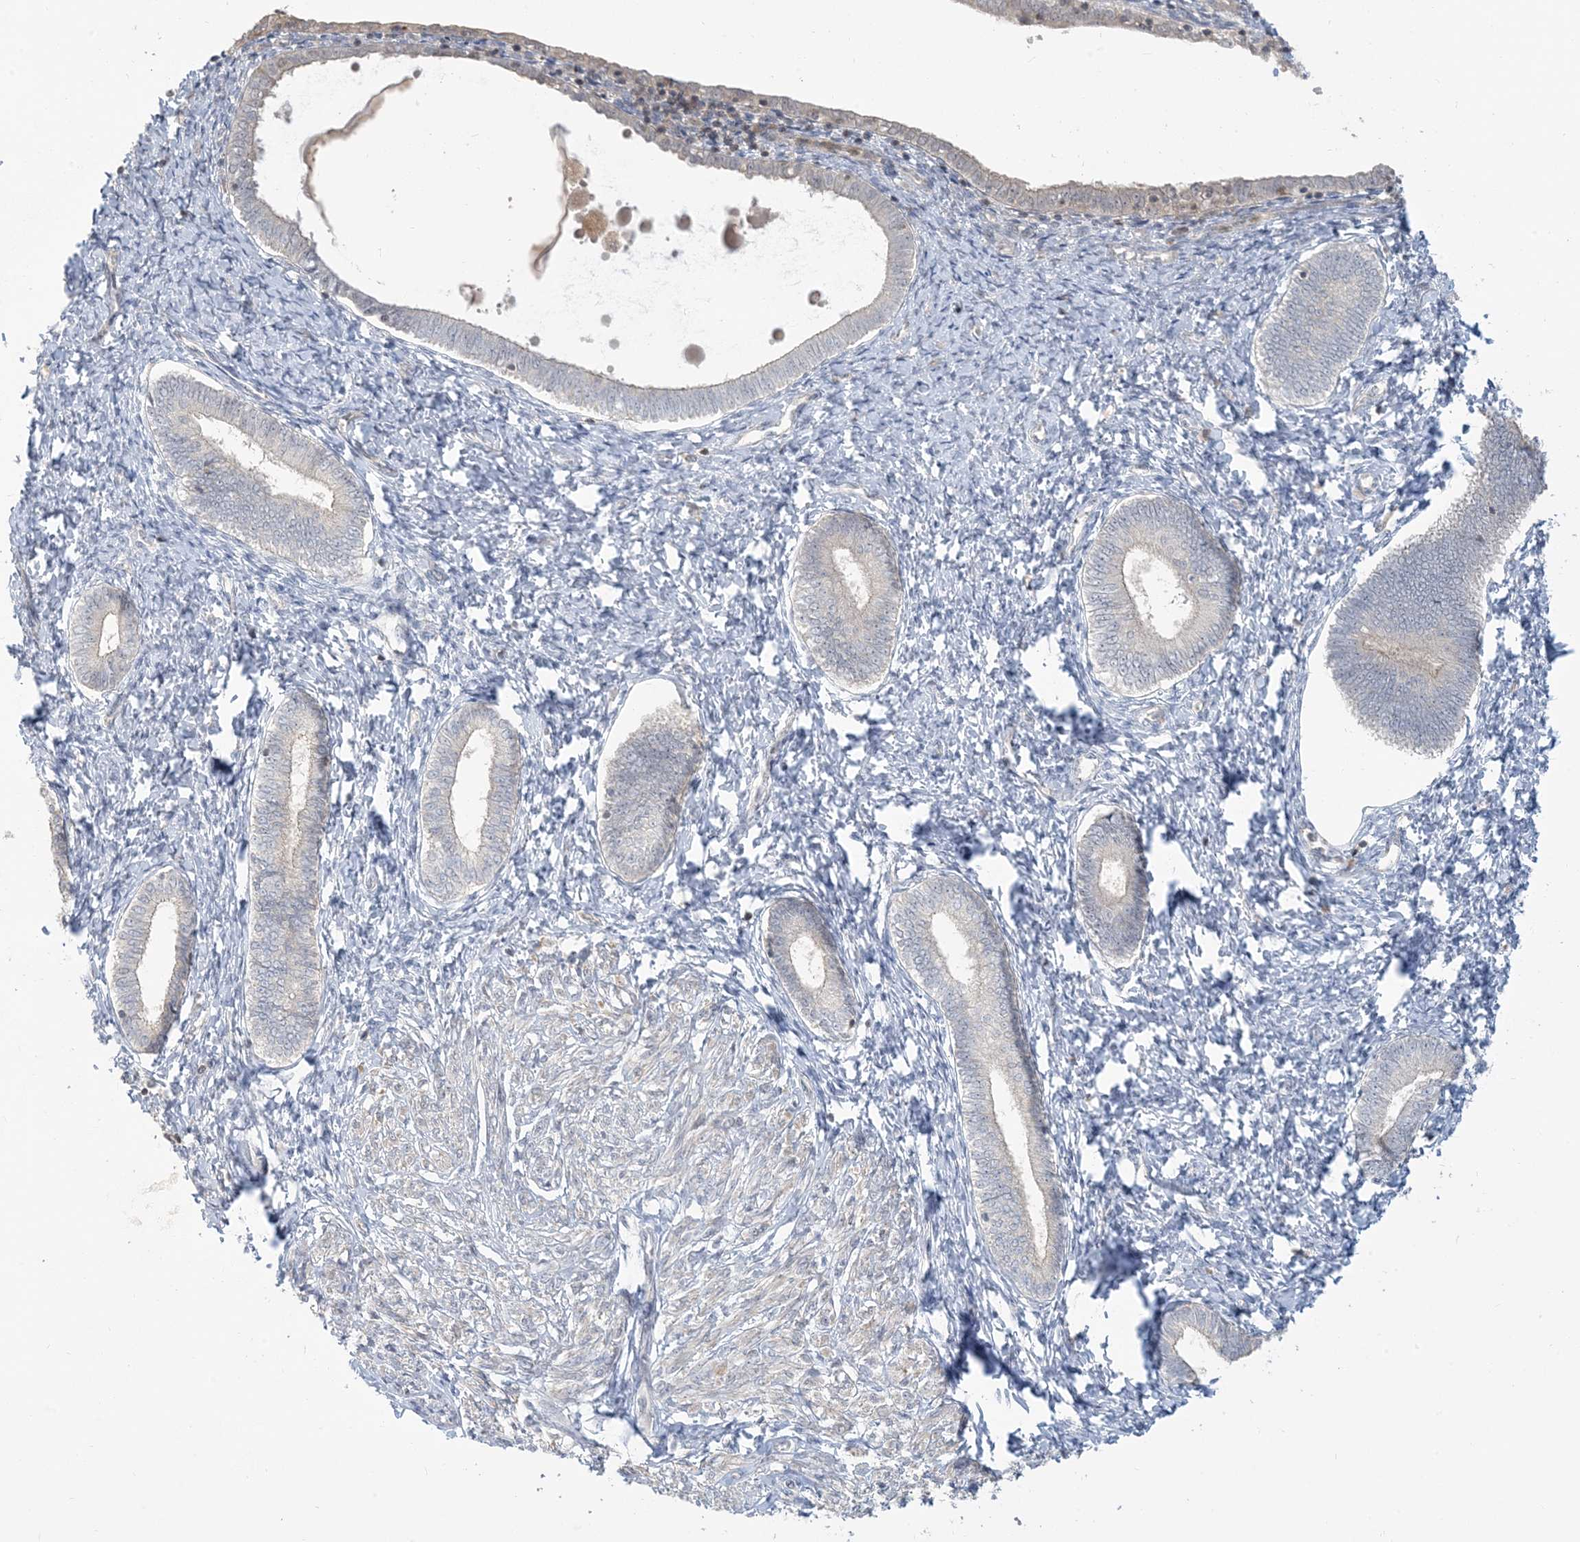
{"staining": {"intensity": "negative", "quantity": "none", "location": "none"}, "tissue": "endometrium", "cell_type": "Cells in endometrial stroma", "image_type": "normal", "snomed": [{"axis": "morphology", "description": "Normal tissue, NOS"}, {"axis": "topography", "description": "Endometrium"}], "caption": "IHC photomicrograph of normal endometrium: human endometrium stained with DAB shows no significant protein positivity in cells in endometrial stroma.", "gene": "PRRT3", "patient": {"sex": "female", "age": 72}}